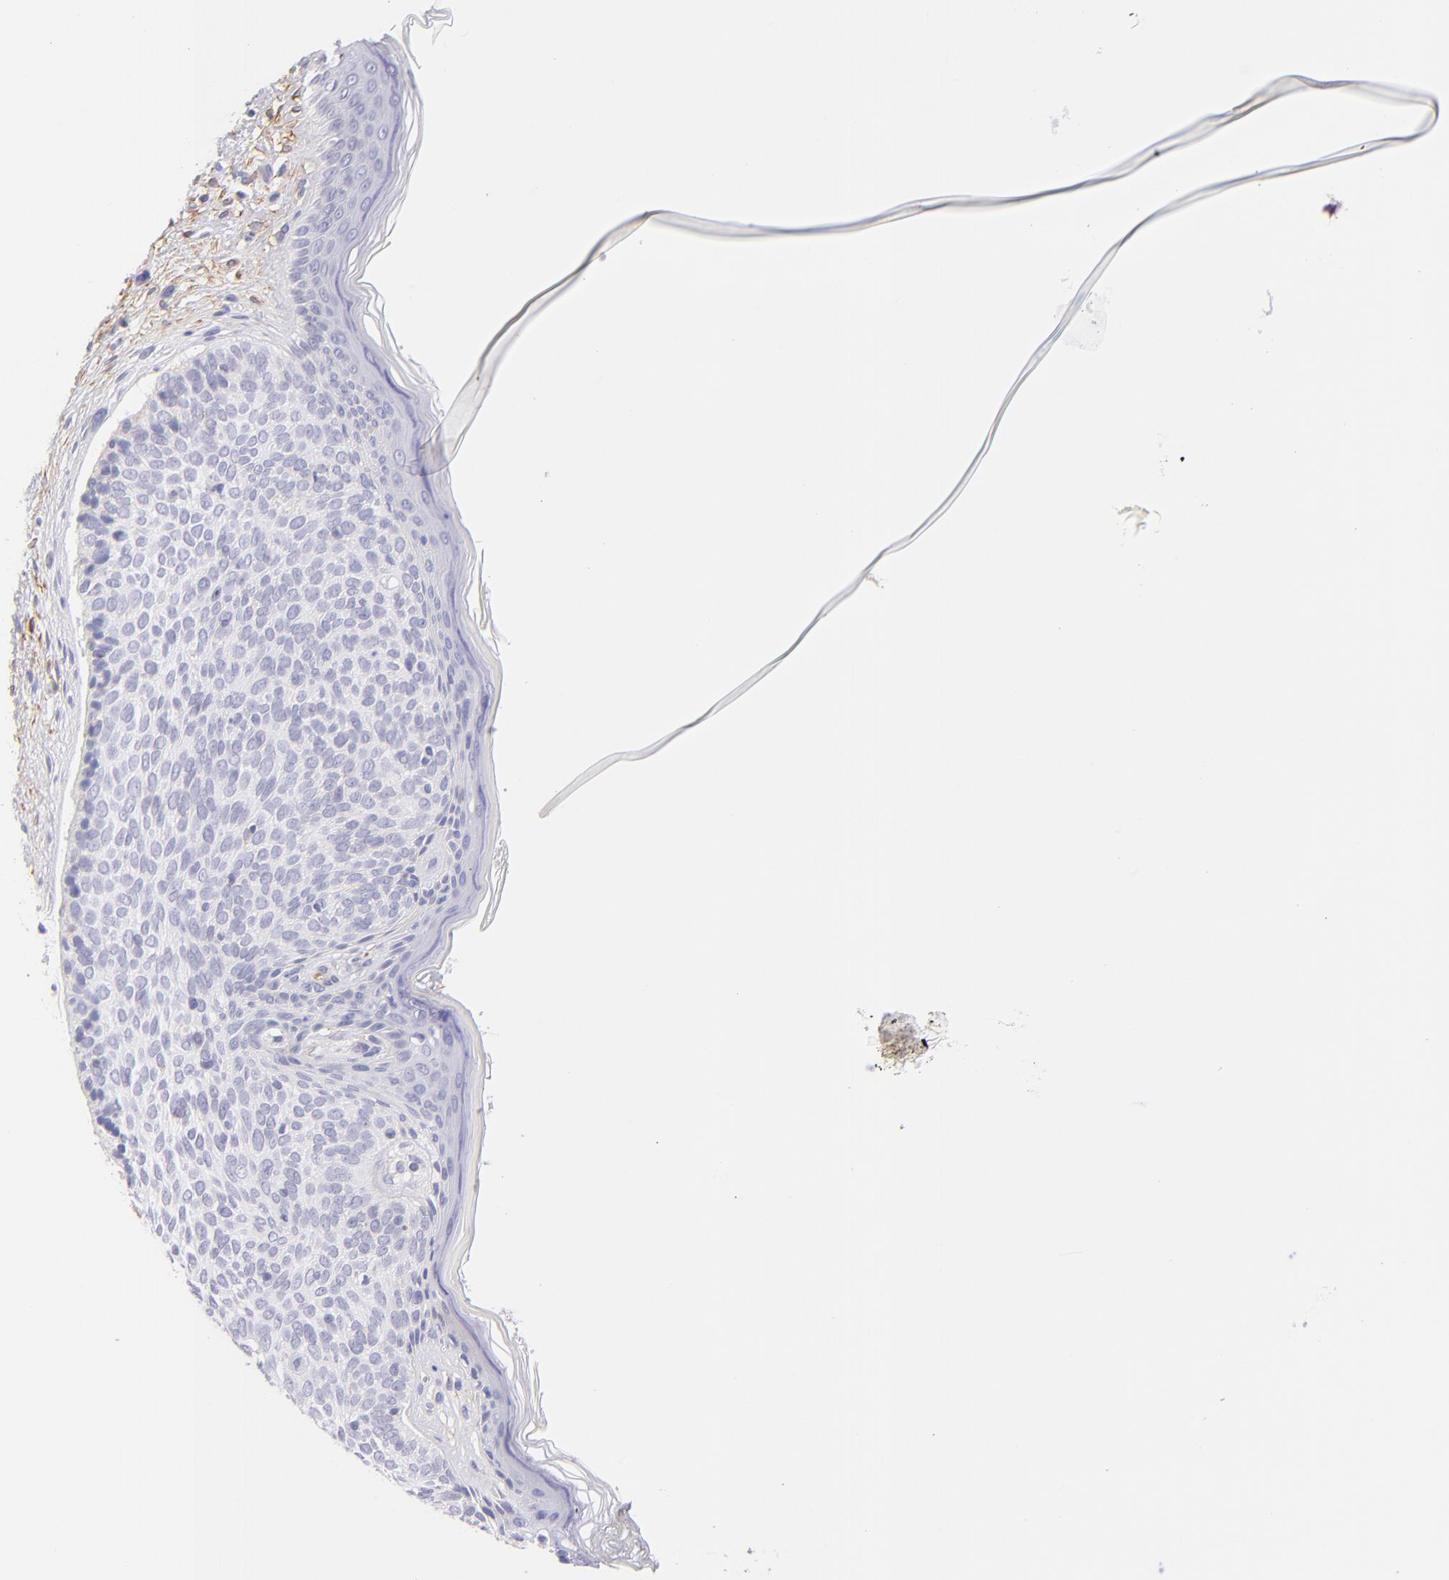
{"staining": {"intensity": "negative", "quantity": "none", "location": "none"}, "tissue": "skin cancer", "cell_type": "Tumor cells", "image_type": "cancer", "snomed": [{"axis": "morphology", "description": "Basal cell carcinoma"}, {"axis": "topography", "description": "Skin"}], "caption": "This is an immunohistochemistry photomicrograph of human basal cell carcinoma (skin). There is no expression in tumor cells.", "gene": "CD81", "patient": {"sex": "female", "age": 78}}